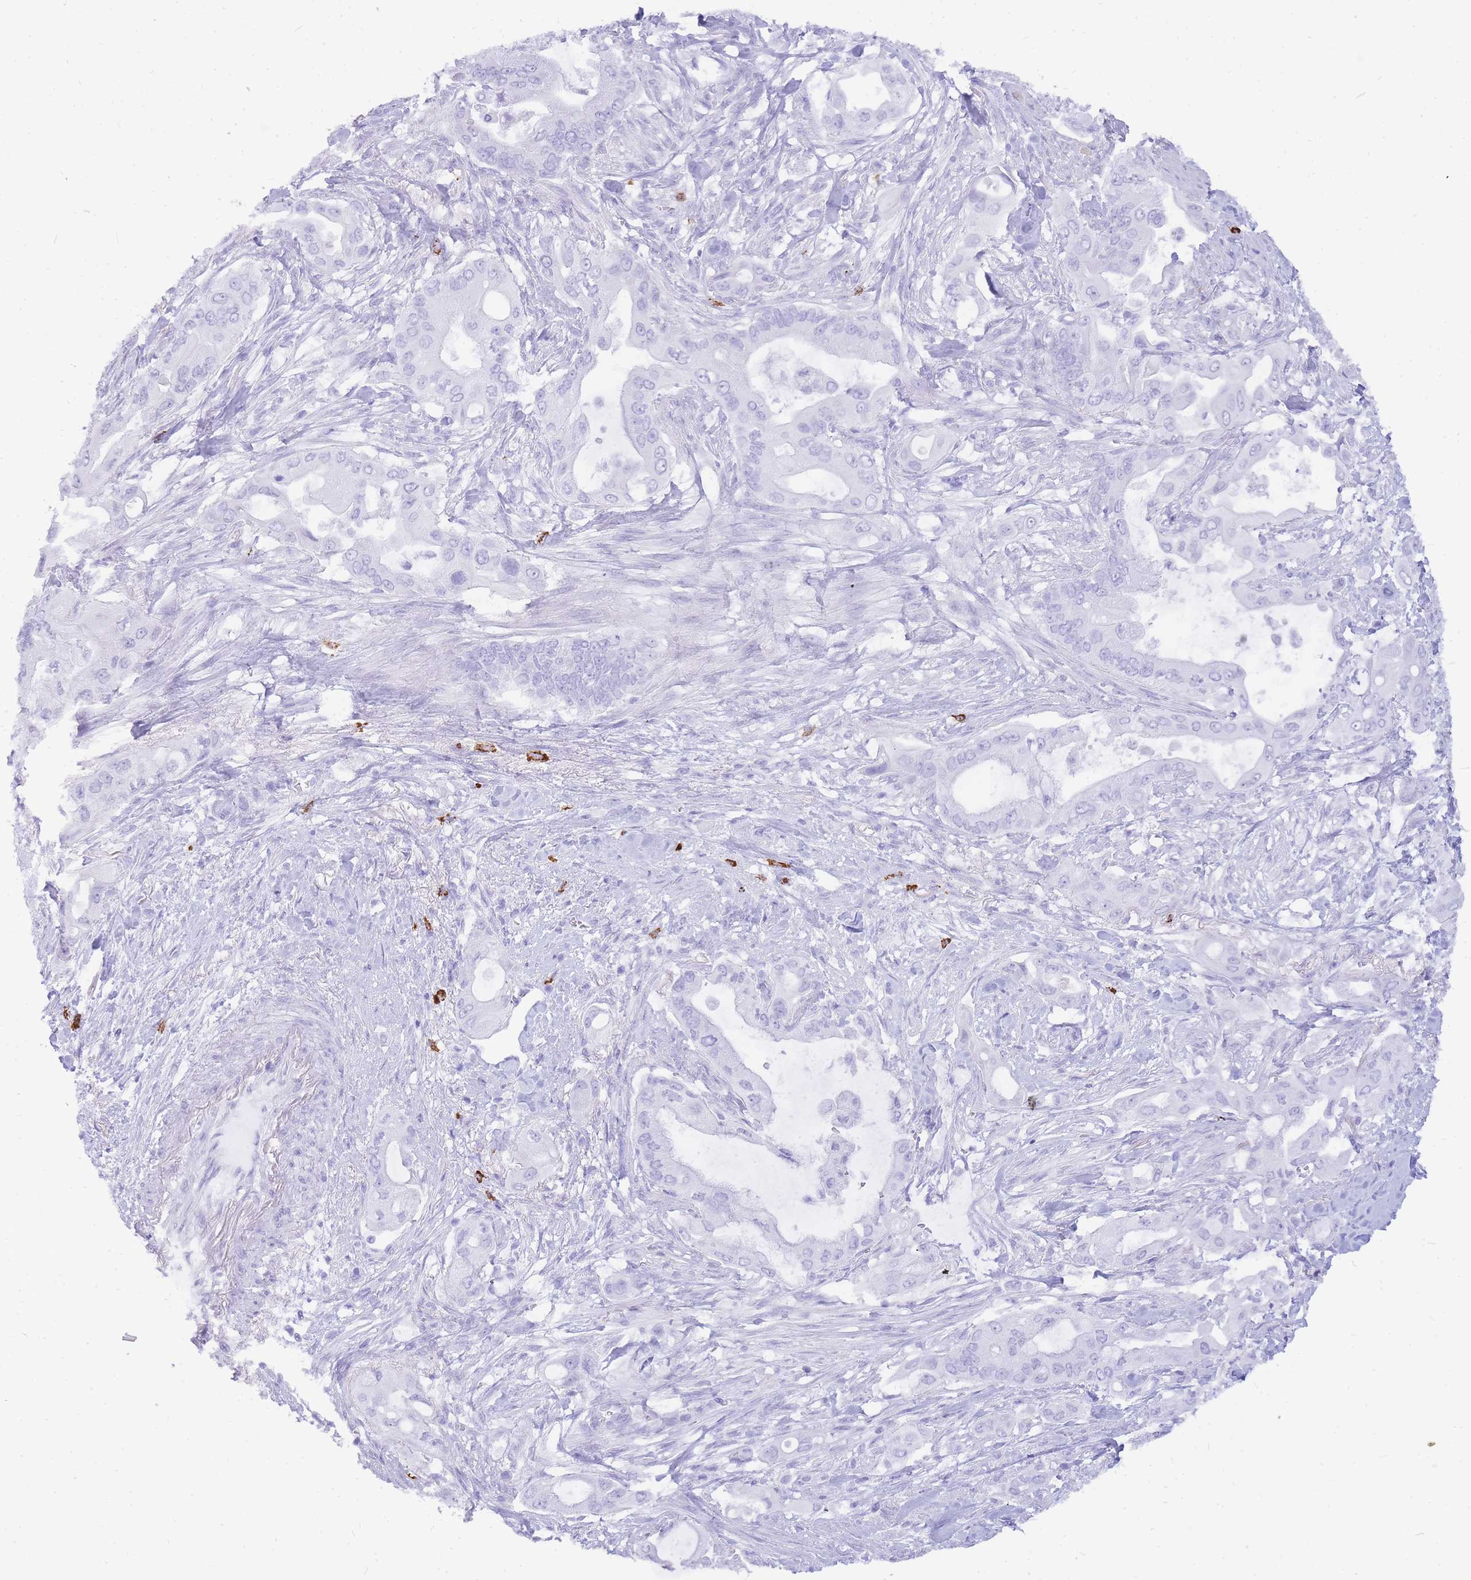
{"staining": {"intensity": "negative", "quantity": "none", "location": "none"}, "tissue": "pancreatic cancer", "cell_type": "Tumor cells", "image_type": "cancer", "snomed": [{"axis": "morphology", "description": "Adenocarcinoma, NOS"}, {"axis": "topography", "description": "Pancreas"}], "caption": "Tumor cells are negative for protein expression in human pancreatic cancer (adenocarcinoma). Nuclei are stained in blue.", "gene": "HERC1", "patient": {"sex": "male", "age": 57}}